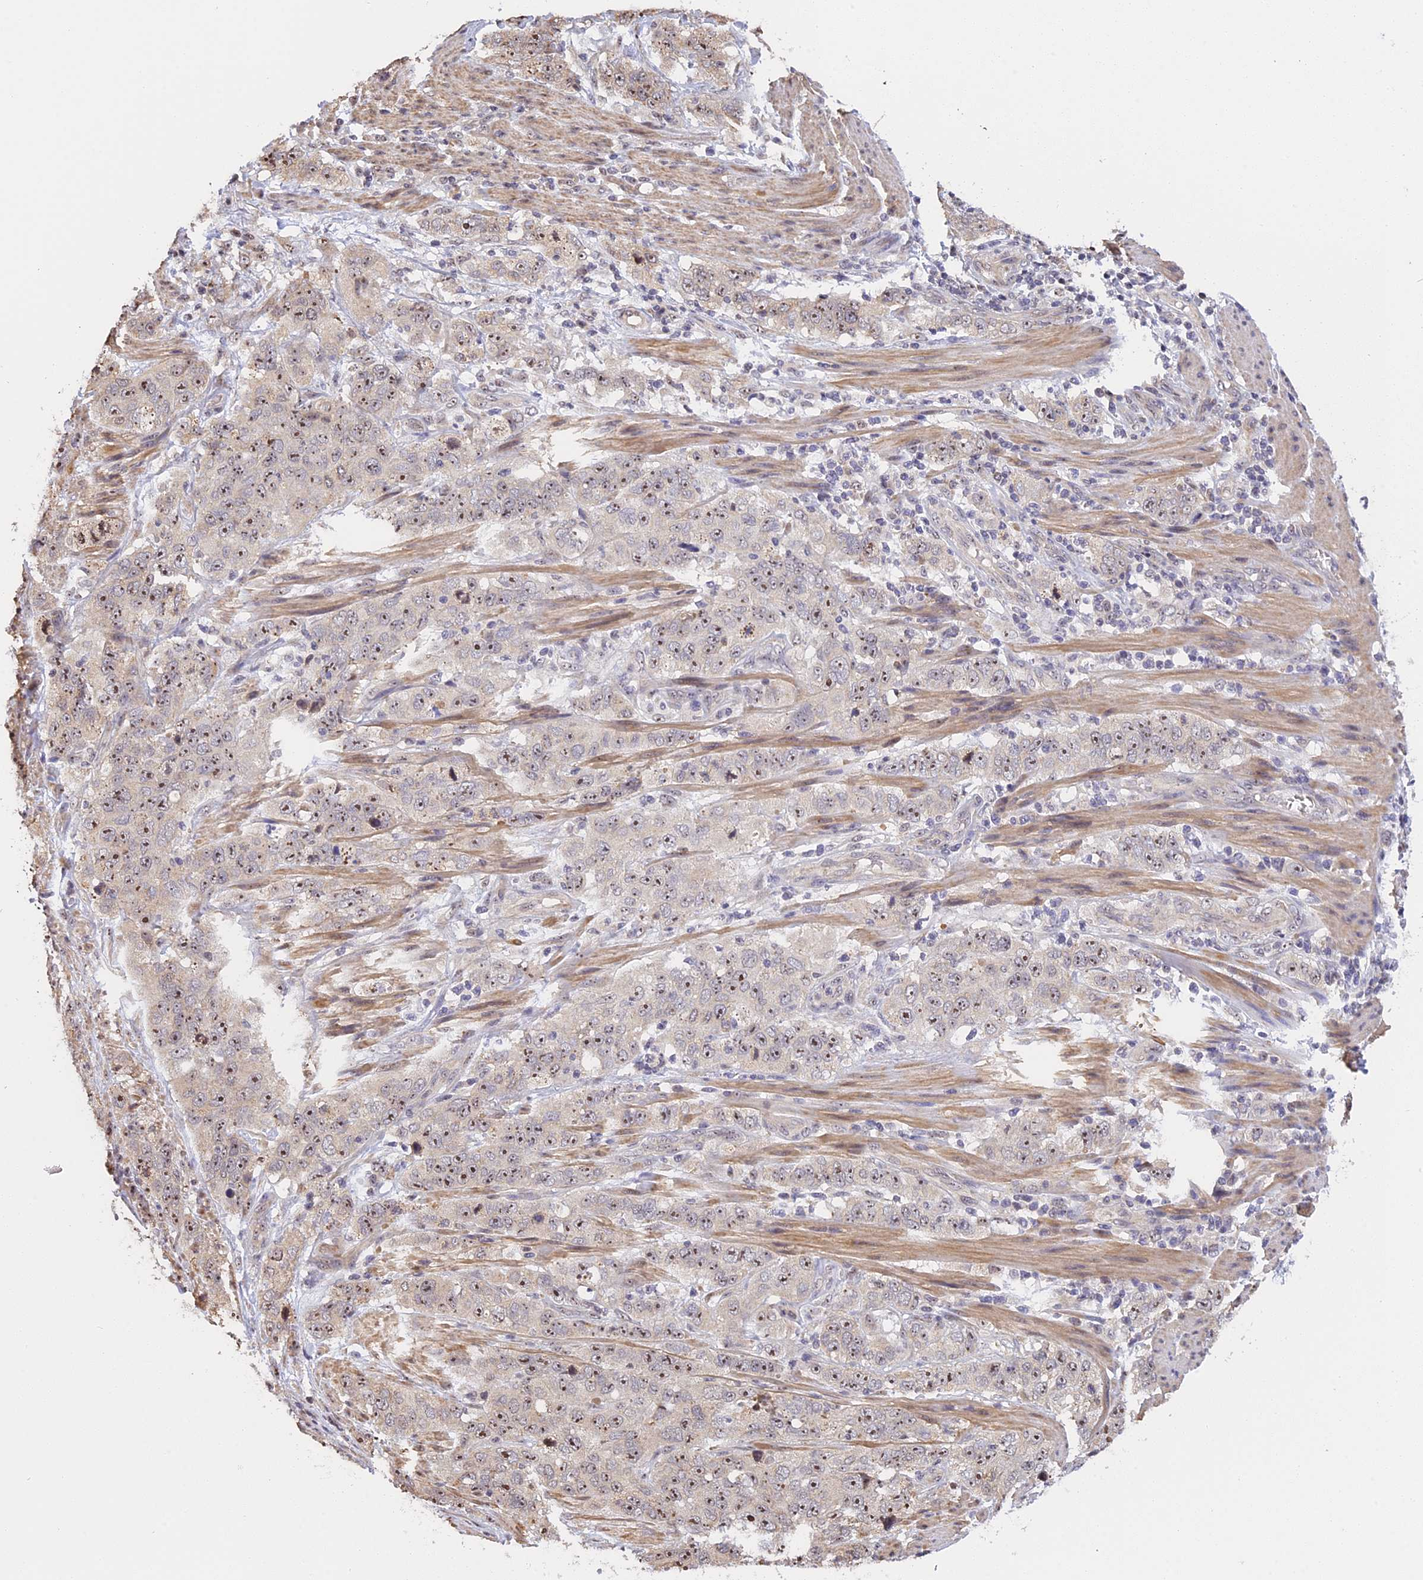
{"staining": {"intensity": "moderate", "quantity": ">75%", "location": "nuclear"}, "tissue": "stomach cancer", "cell_type": "Tumor cells", "image_type": "cancer", "snomed": [{"axis": "morphology", "description": "Adenocarcinoma, NOS"}, {"axis": "topography", "description": "Stomach"}], "caption": "A photomicrograph of stomach cancer stained for a protein demonstrates moderate nuclear brown staining in tumor cells.", "gene": "MGA", "patient": {"sex": "male", "age": 48}}